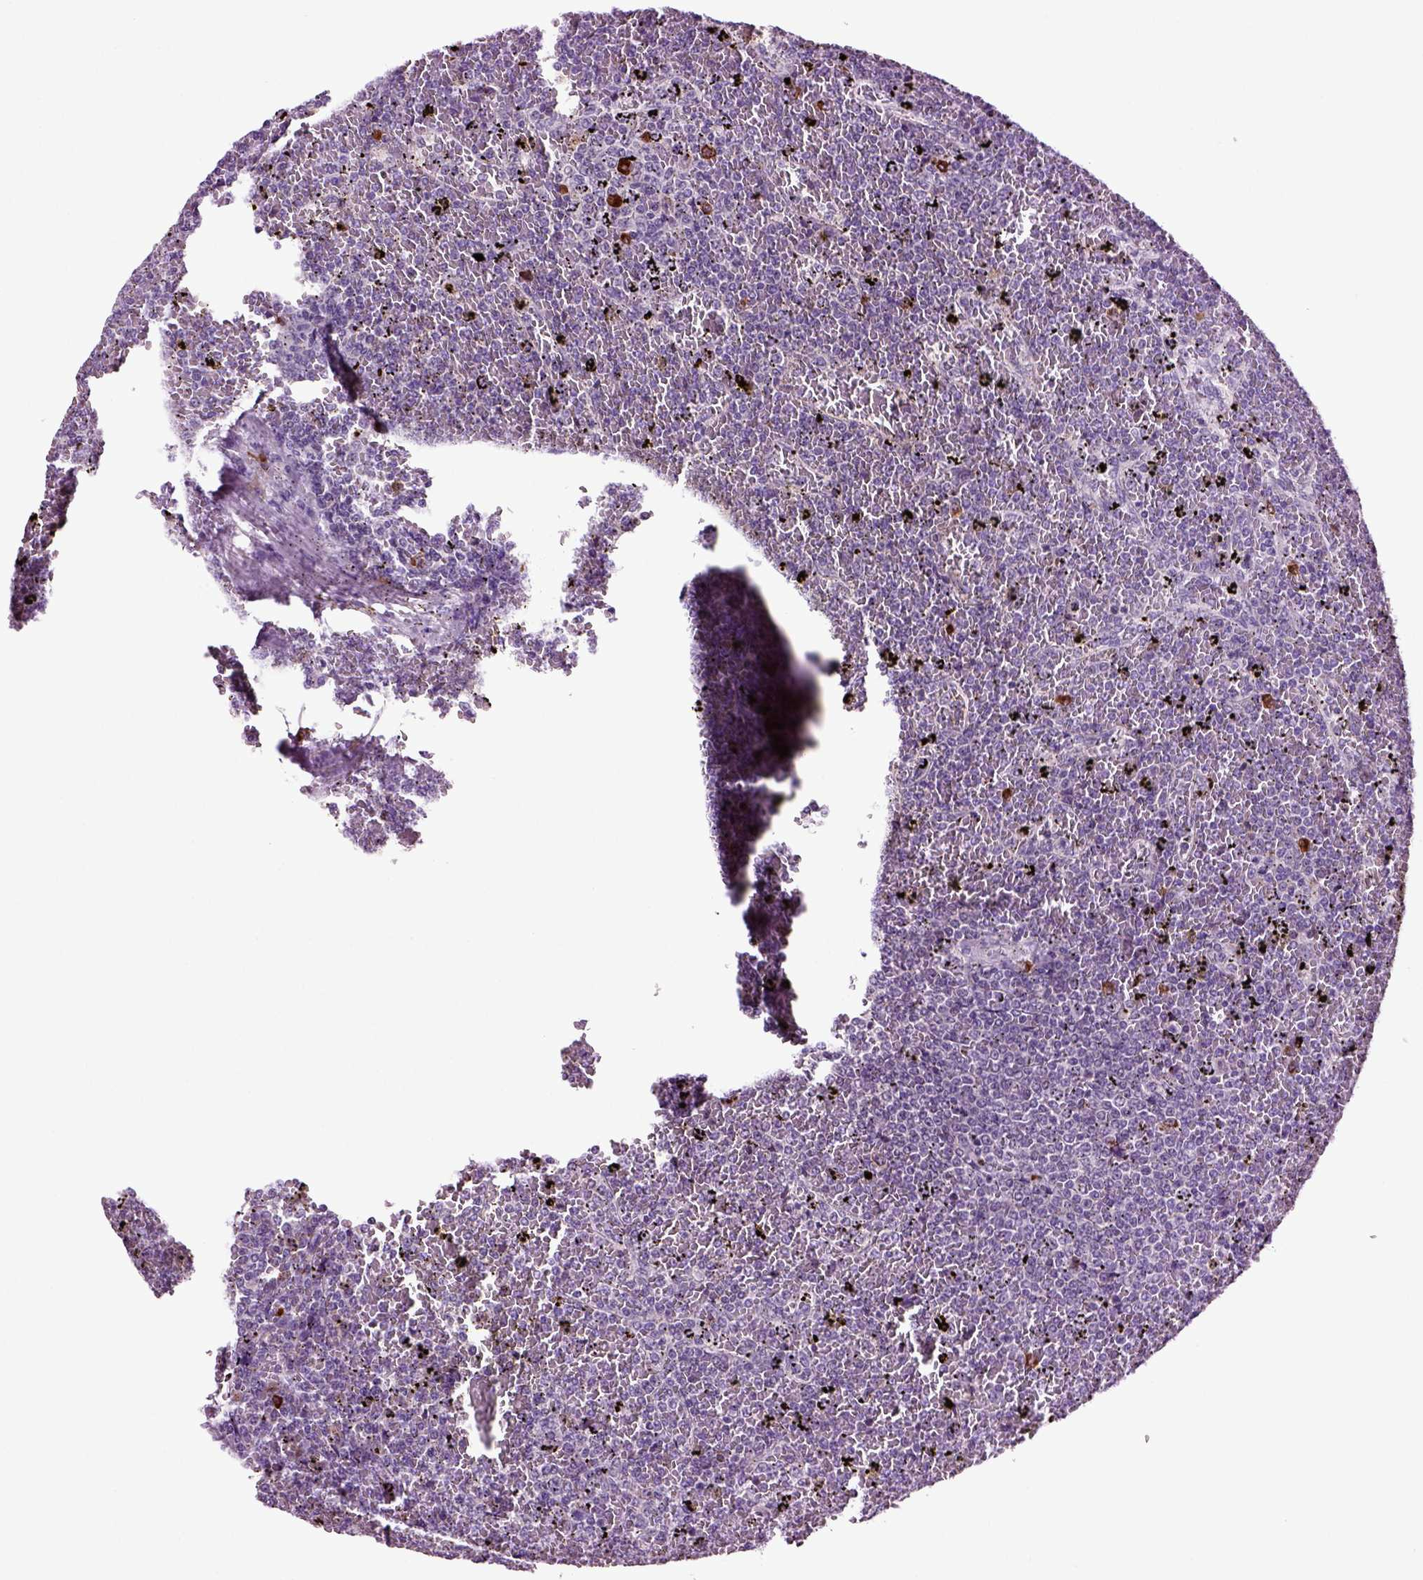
{"staining": {"intensity": "negative", "quantity": "none", "location": "none"}, "tissue": "lymphoma", "cell_type": "Tumor cells", "image_type": "cancer", "snomed": [{"axis": "morphology", "description": "Malignant lymphoma, non-Hodgkin's type, Low grade"}, {"axis": "topography", "description": "Spleen"}], "caption": "Tumor cells are negative for brown protein staining in low-grade malignant lymphoma, non-Hodgkin's type.", "gene": "FGF11", "patient": {"sex": "female", "age": 77}}